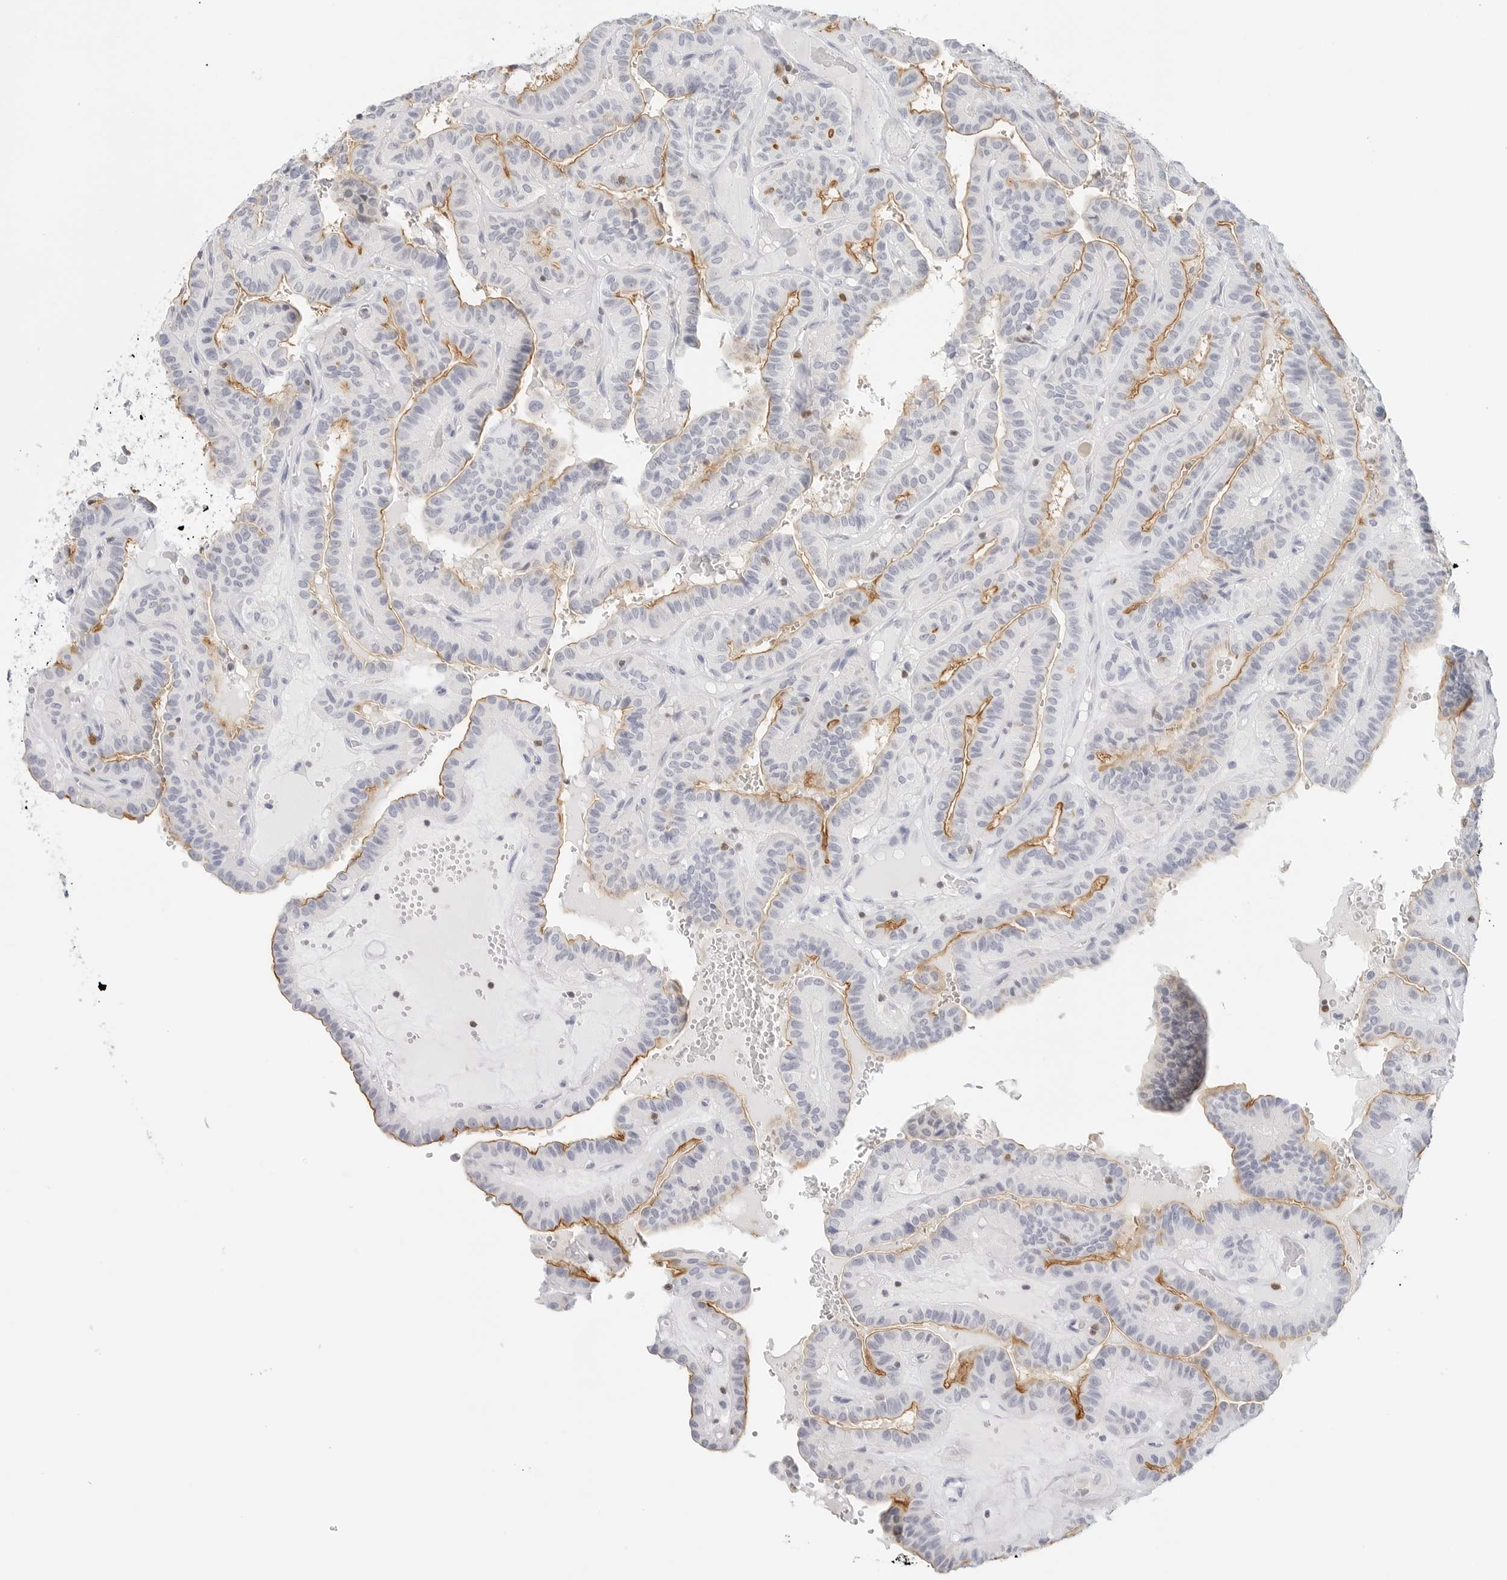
{"staining": {"intensity": "moderate", "quantity": "25%-75%", "location": "cytoplasmic/membranous"}, "tissue": "thyroid cancer", "cell_type": "Tumor cells", "image_type": "cancer", "snomed": [{"axis": "morphology", "description": "Papillary adenocarcinoma, NOS"}, {"axis": "topography", "description": "Thyroid gland"}], "caption": "IHC (DAB) staining of papillary adenocarcinoma (thyroid) demonstrates moderate cytoplasmic/membranous protein positivity in about 25%-75% of tumor cells. The staining was performed using DAB (3,3'-diaminobenzidine) to visualize the protein expression in brown, while the nuclei were stained in blue with hematoxylin (Magnification: 20x).", "gene": "SLC9A3R1", "patient": {"sex": "male", "age": 77}}